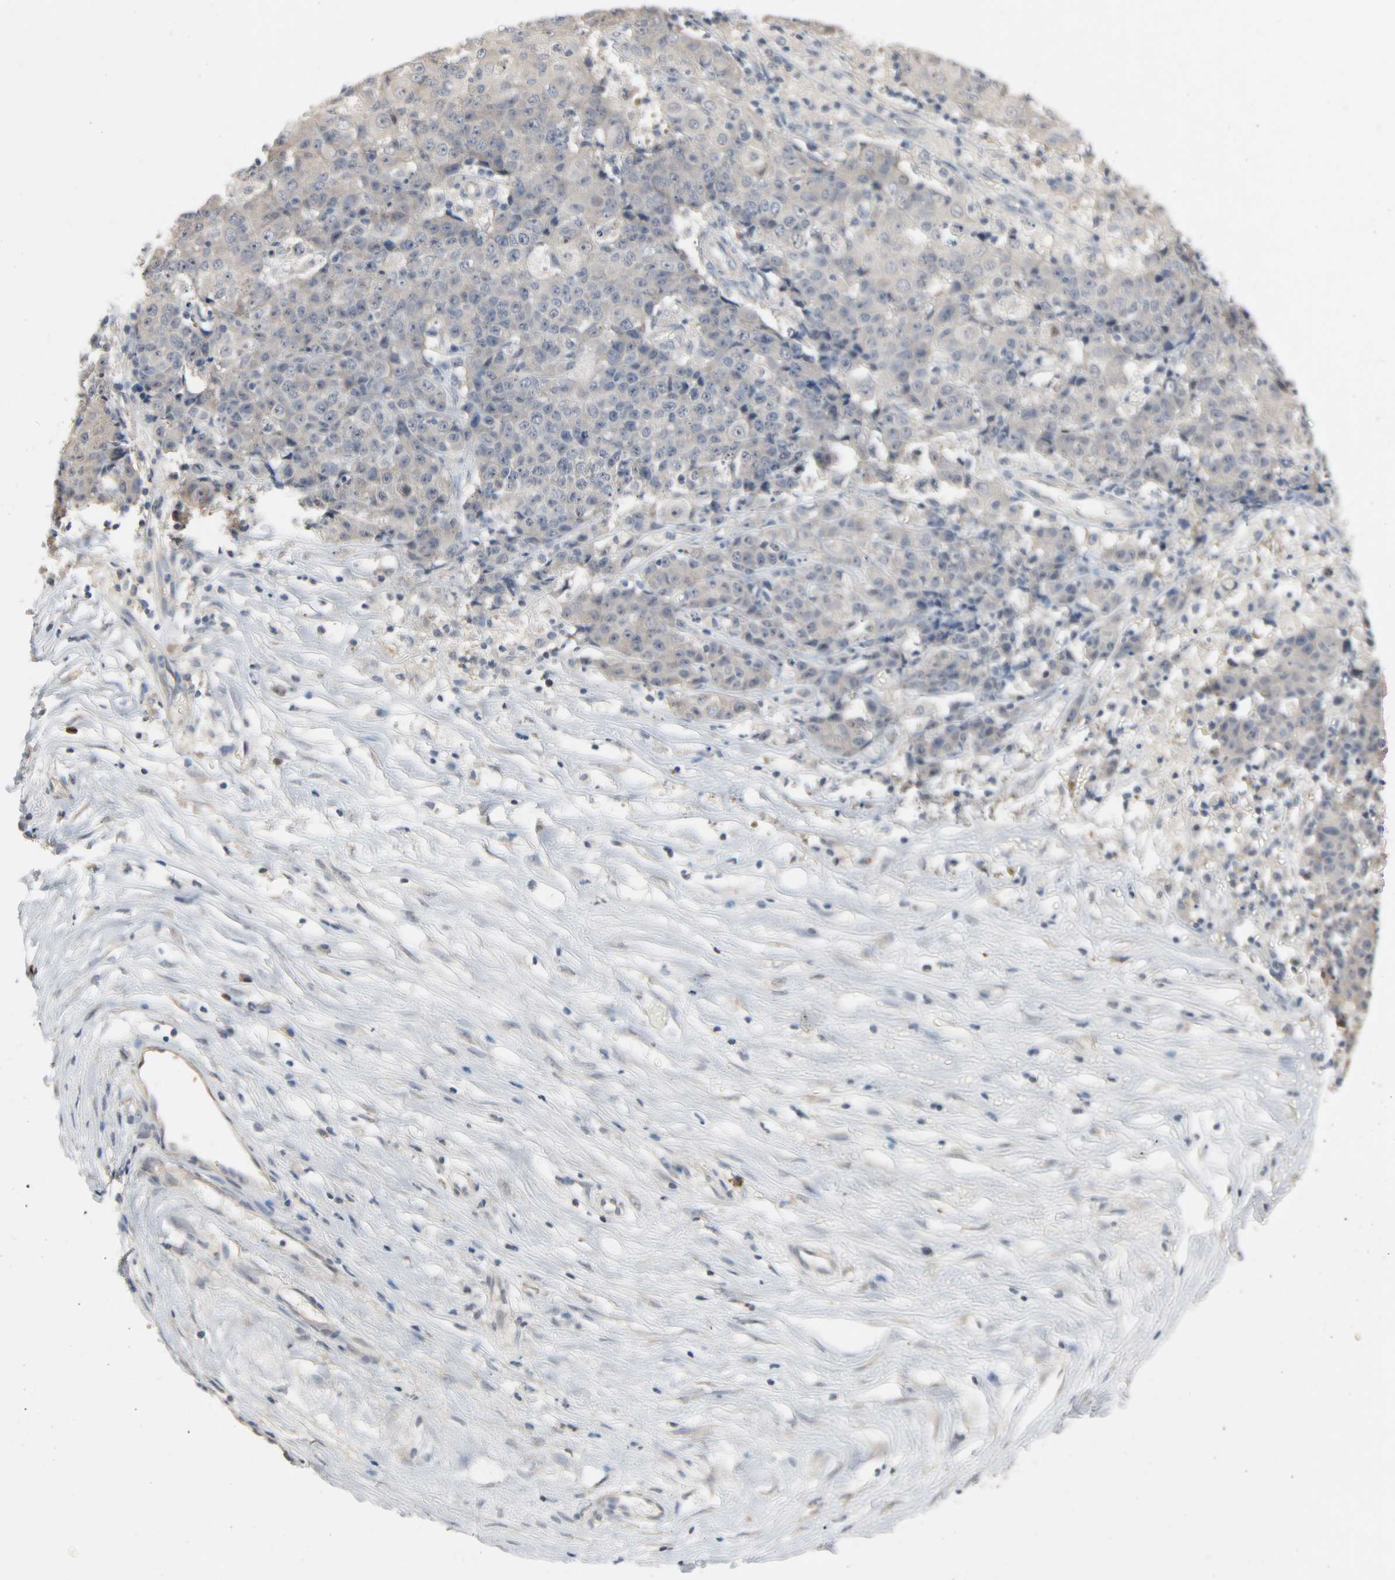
{"staining": {"intensity": "weak", "quantity": "<25%", "location": "cytoplasmic/membranous"}, "tissue": "ovarian cancer", "cell_type": "Tumor cells", "image_type": "cancer", "snomed": [{"axis": "morphology", "description": "Carcinoma, endometroid"}, {"axis": "topography", "description": "Ovary"}], "caption": "Immunohistochemical staining of ovarian cancer displays no significant staining in tumor cells.", "gene": "CD4", "patient": {"sex": "female", "age": 42}}